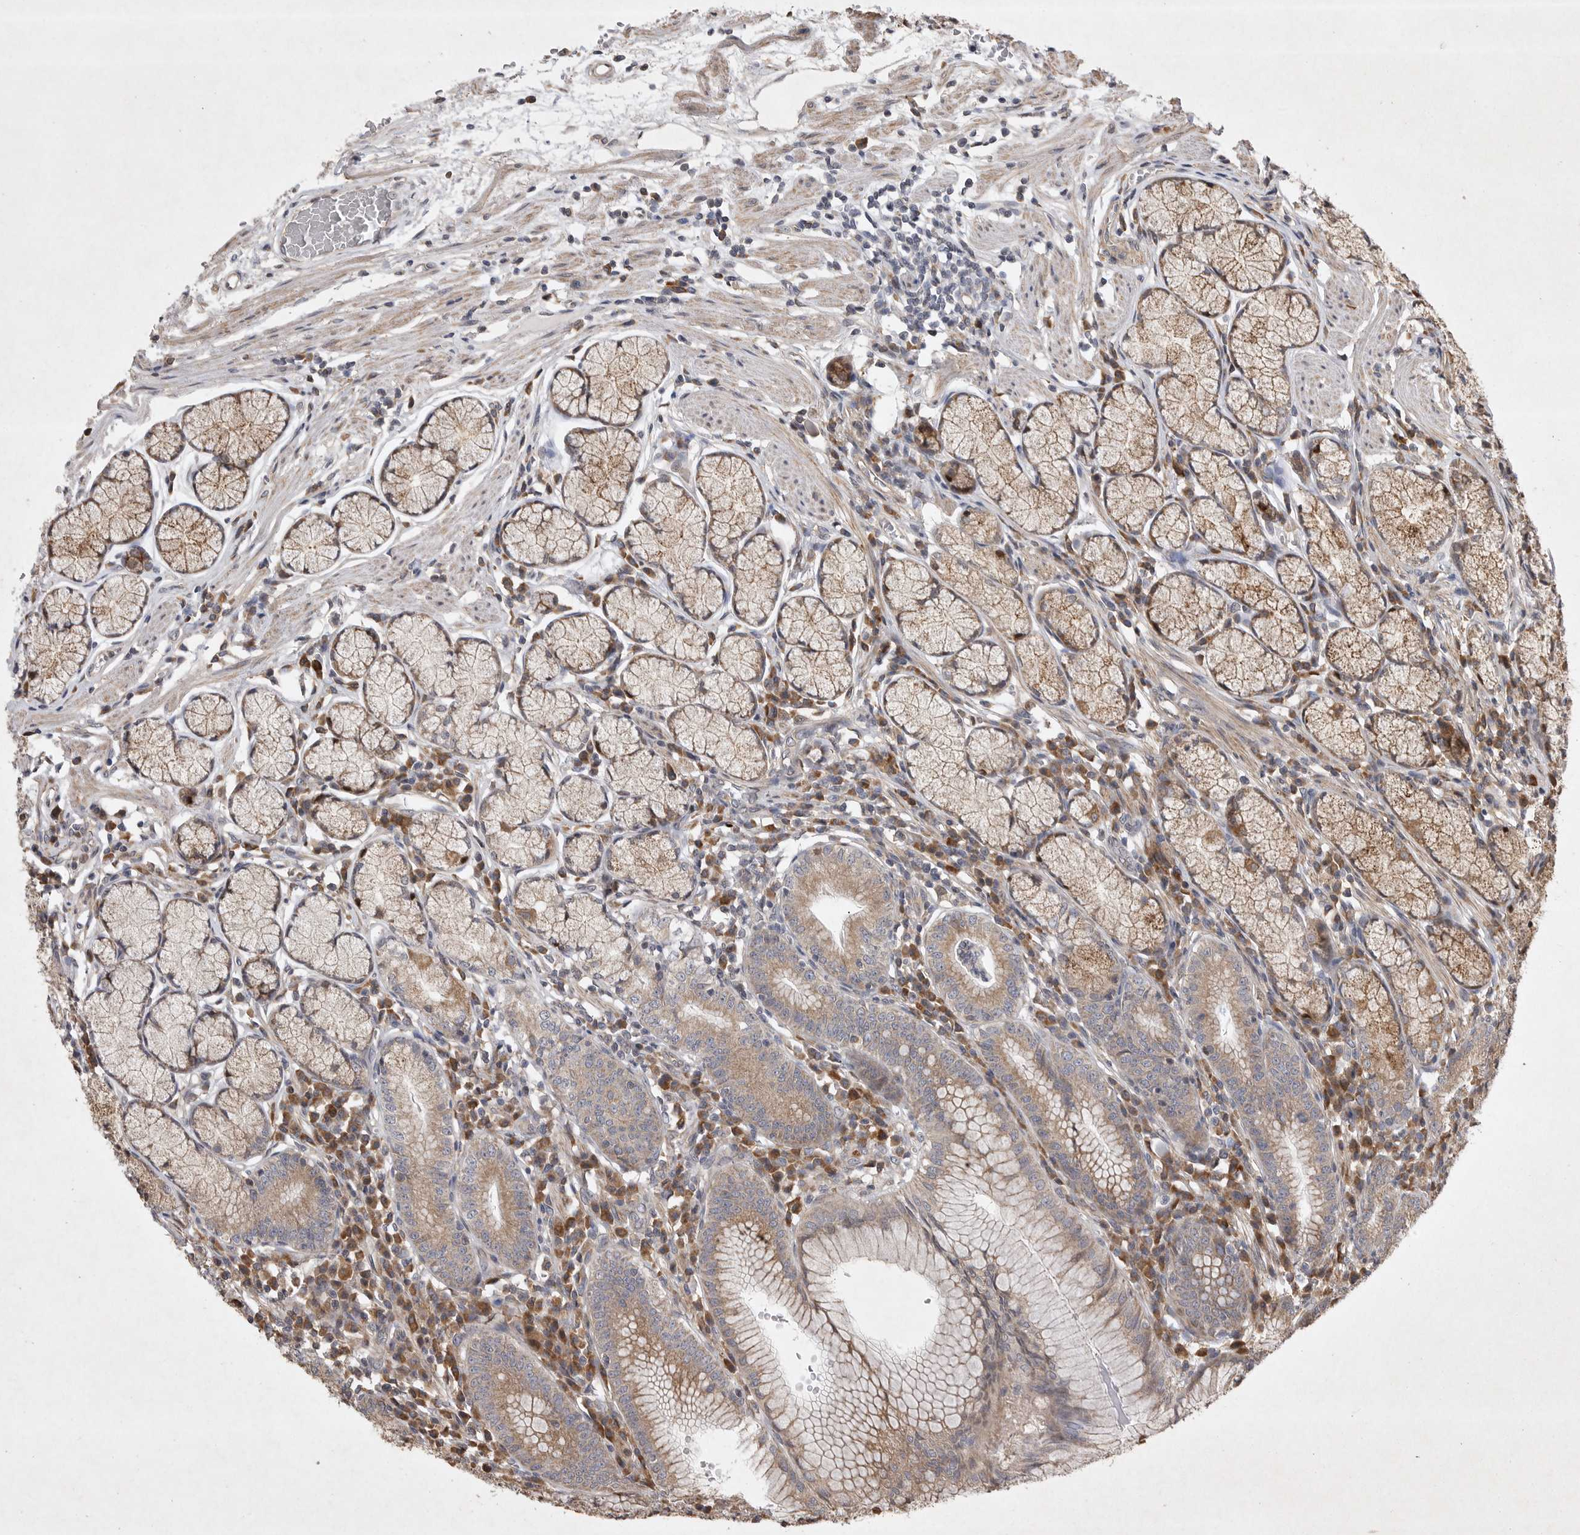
{"staining": {"intensity": "moderate", "quantity": ">75%", "location": "cytoplasmic/membranous"}, "tissue": "stomach", "cell_type": "Glandular cells", "image_type": "normal", "snomed": [{"axis": "morphology", "description": "Normal tissue, NOS"}, {"axis": "topography", "description": "Stomach"}], "caption": "Moderate cytoplasmic/membranous positivity for a protein is present in approximately >75% of glandular cells of normal stomach using immunohistochemistry (IHC).", "gene": "EDEM3", "patient": {"sex": "male", "age": 55}}